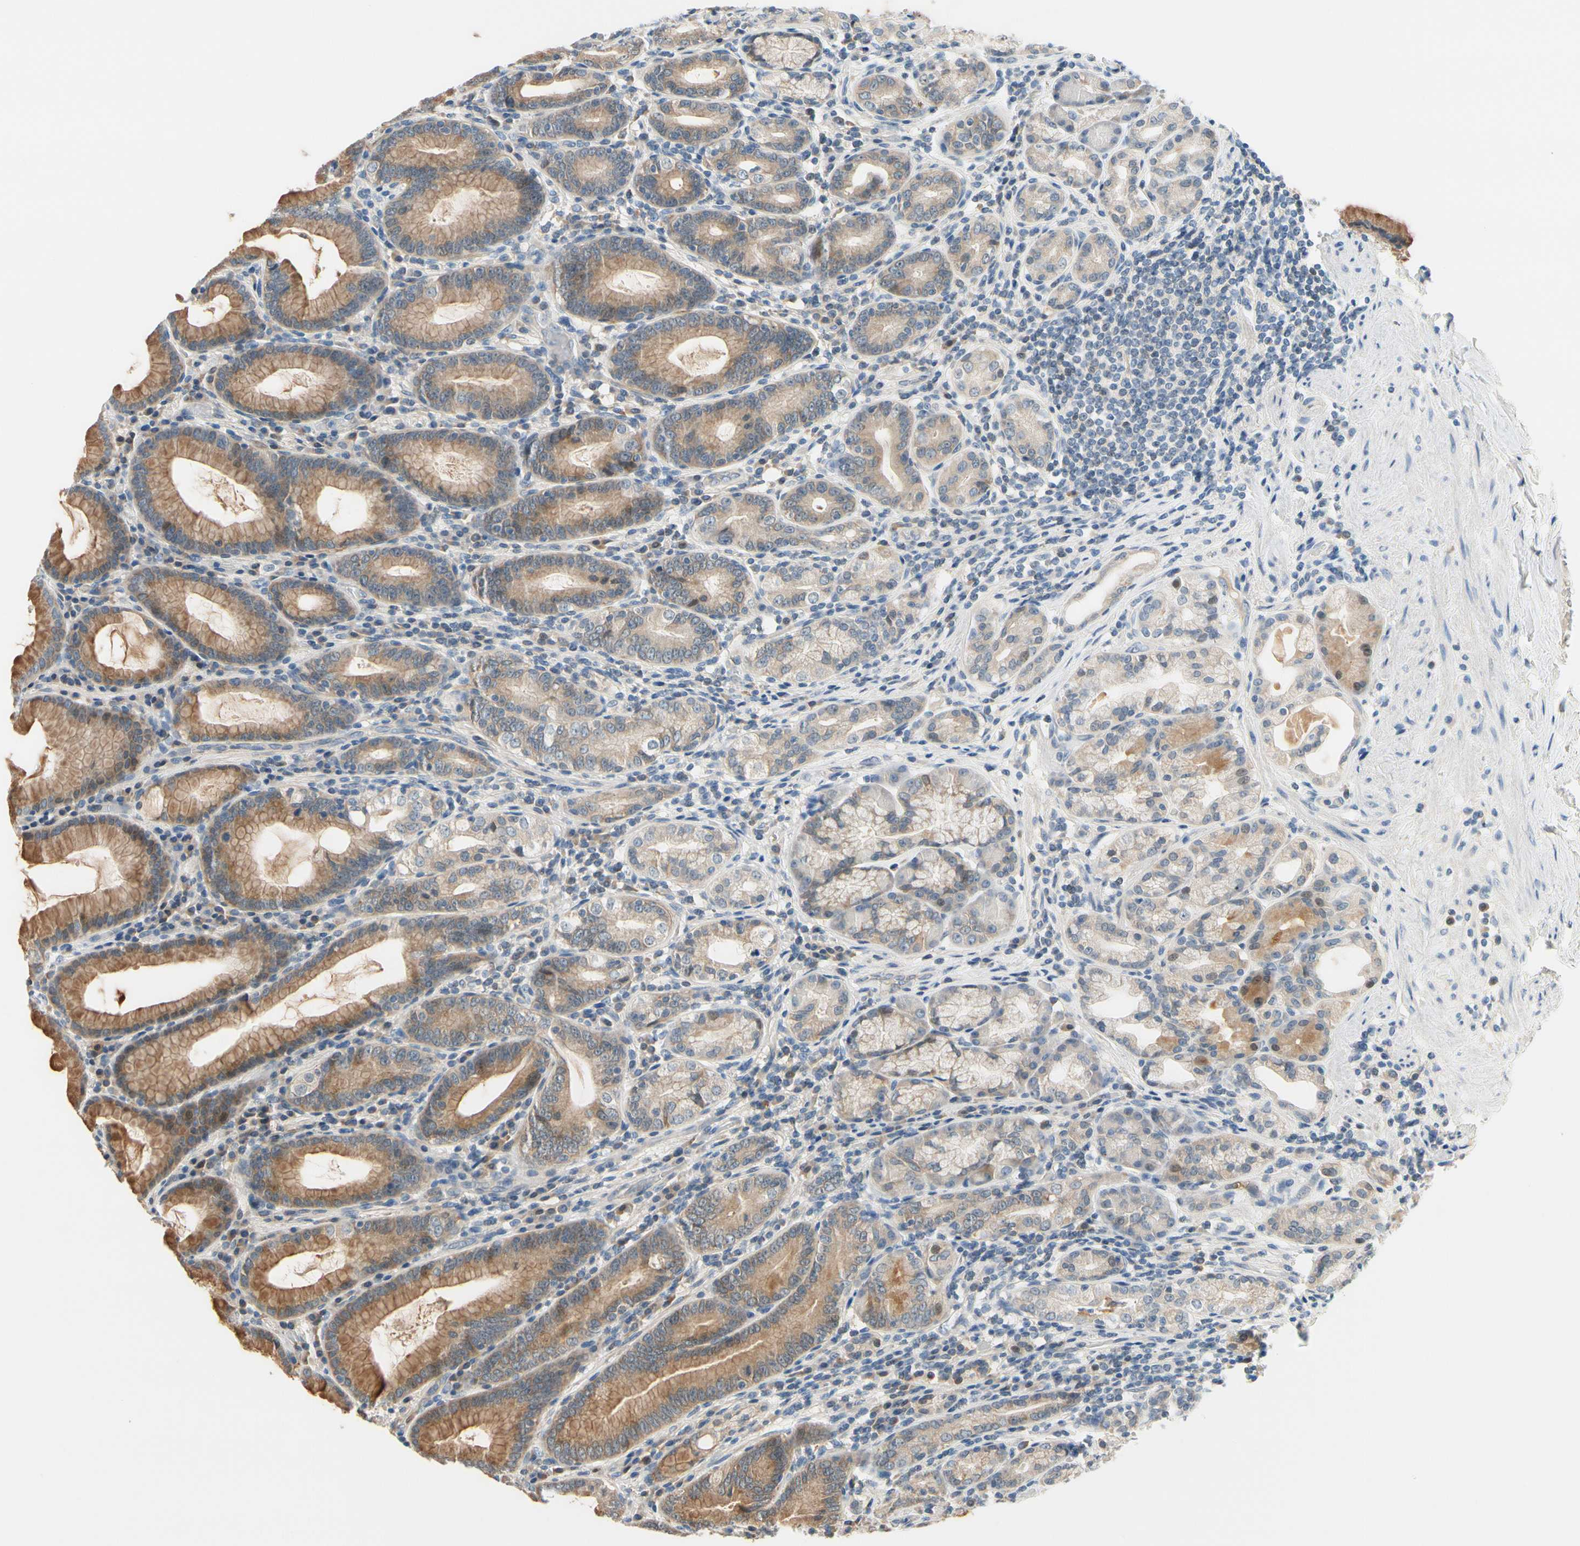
{"staining": {"intensity": "moderate", "quantity": "25%-75%", "location": "cytoplasmic/membranous"}, "tissue": "stomach", "cell_type": "Glandular cells", "image_type": "normal", "snomed": [{"axis": "morphology", "description": "Normal tissue, NOS"}, {"axis": "topography", "description": "Stomach, lower"}], "caption": "Human stomach stained with a protein marker shows moderate staining in glandular cells.", "gene": "CFAP36", "patient": {"sex": "female", "age": 76}}